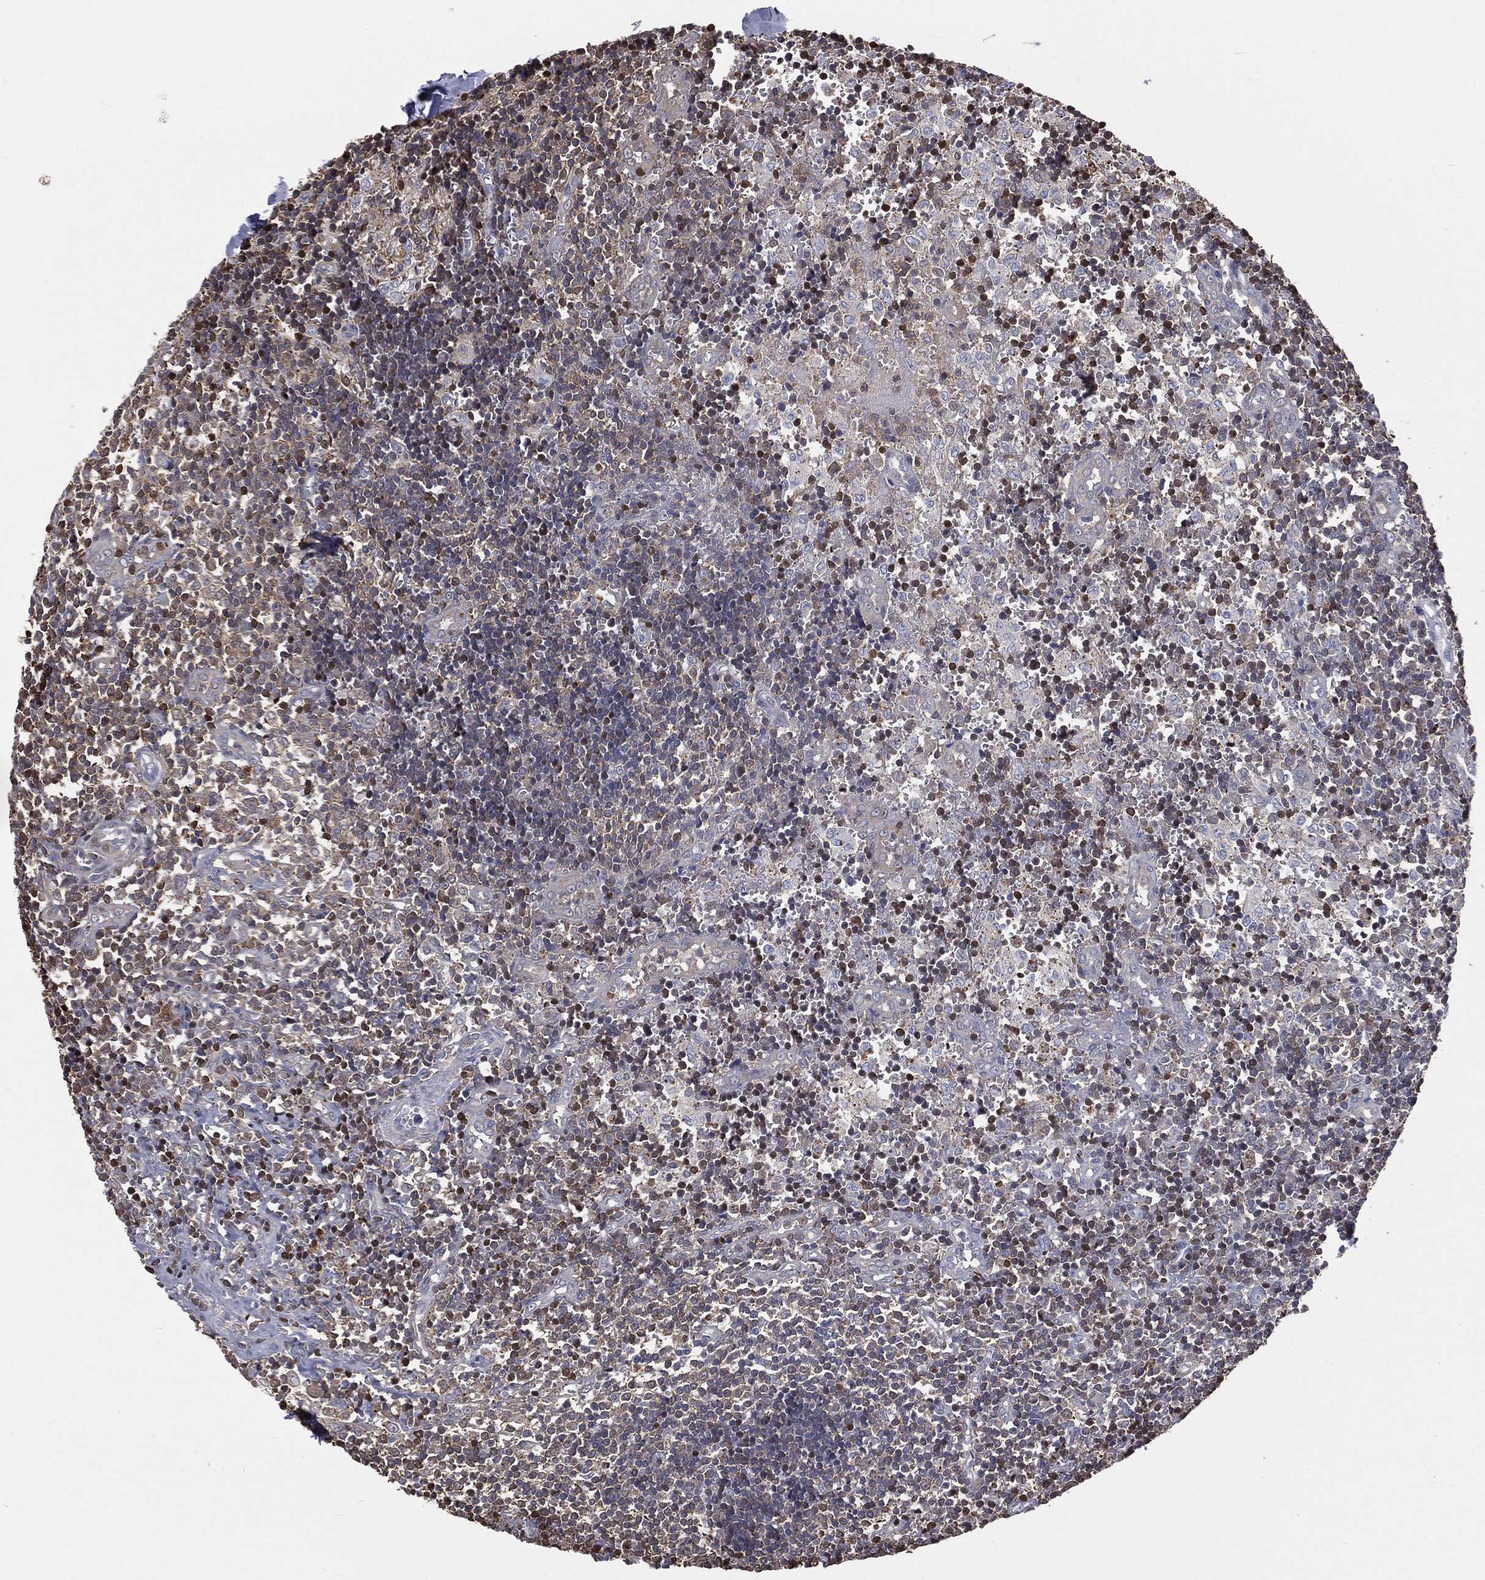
{"staining": {"intensity": "weak", "quantity": "<25%", "location": "cytoplasmic/membranous"}, "tissue": "lymph node", "cell_type": "Germinal center cells", "image_type": "normal", "snomed": [{"axis": "morphology", "description": "Normal tissue, NOS"}, {"axis": "topography", "description": "Lymph node"}, {"axis": "topography", "description": "Salivary gland"}], "caption": "High magnification brightfield microscopy of unremarkable lymph node stained with DAB (brown) and counterstained with hematoxylin (blue): germinal center cells show no significant positivity.", "gene": "TBC1D2", "patient": {"sex": "male", "age": 78}}